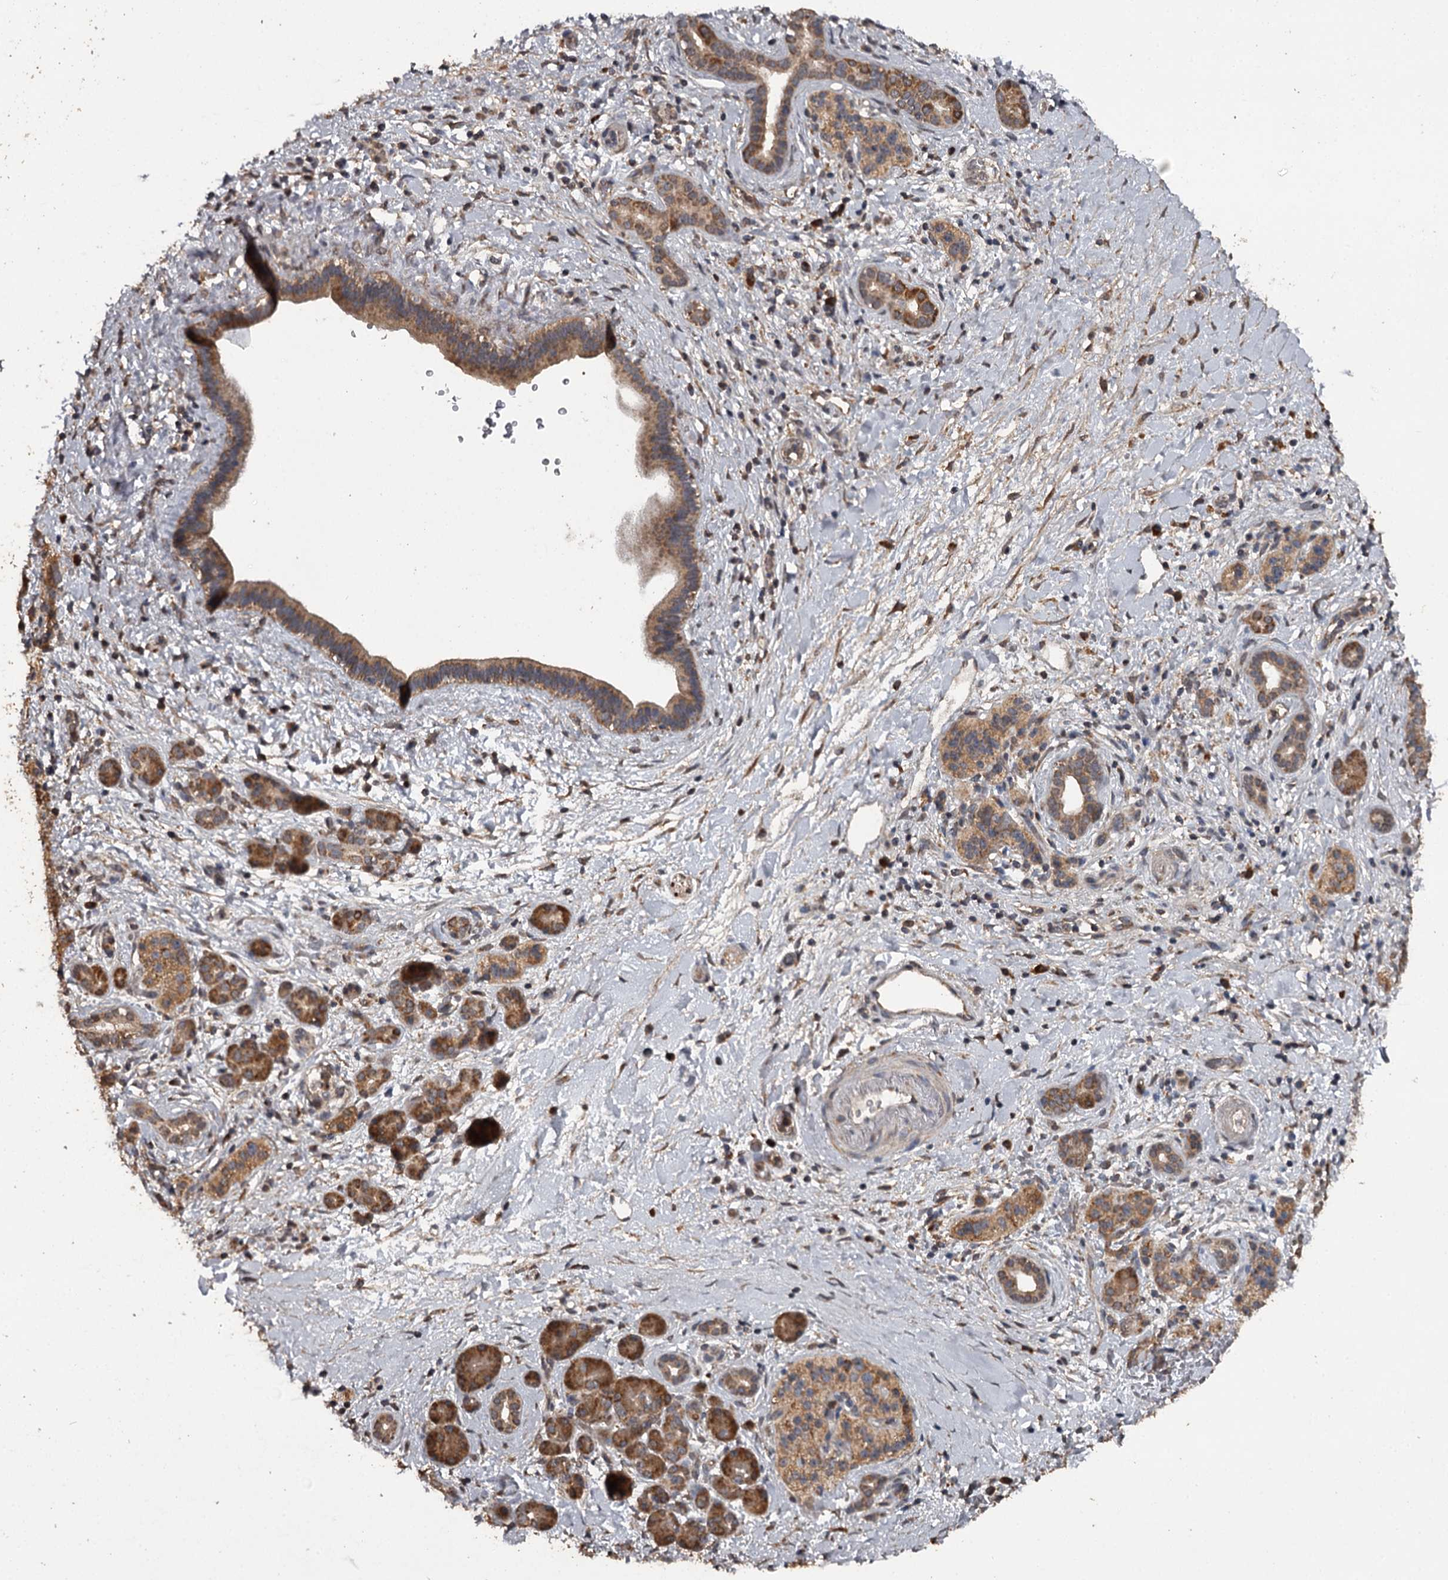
{"staining": {"intensity": "moderate", "quantity": ">75%", "location": "cytoplasmic/membranous"}, "tissue": "pancreatic cancer", "cell_type": "Tumor cells", "image_type": "cancer", "snomed": [{"axis": "morphology", "description": "Normal tissue, NOS"}, {"axis": "morphology", "description": "Adenocarcinoma, NOS"}, {"axis": "topography", "description": "Pancreas"}, {"axis": "topography", "description": "Peripheral nerve tissue"}], "caption": "Pancreatic cancer (adenocarcinoma) stained with immunohistochemistry (IHC) shows moderate cytoplasmic/membranous staining in approximately >75% of tumor cells. (DAB (3,3'-diaminobenzidine) IHC, brown staining for protein, blue staining for nuclei).", "gene": "WIPI1", "patient": {"sex": "female", "age": 77}}